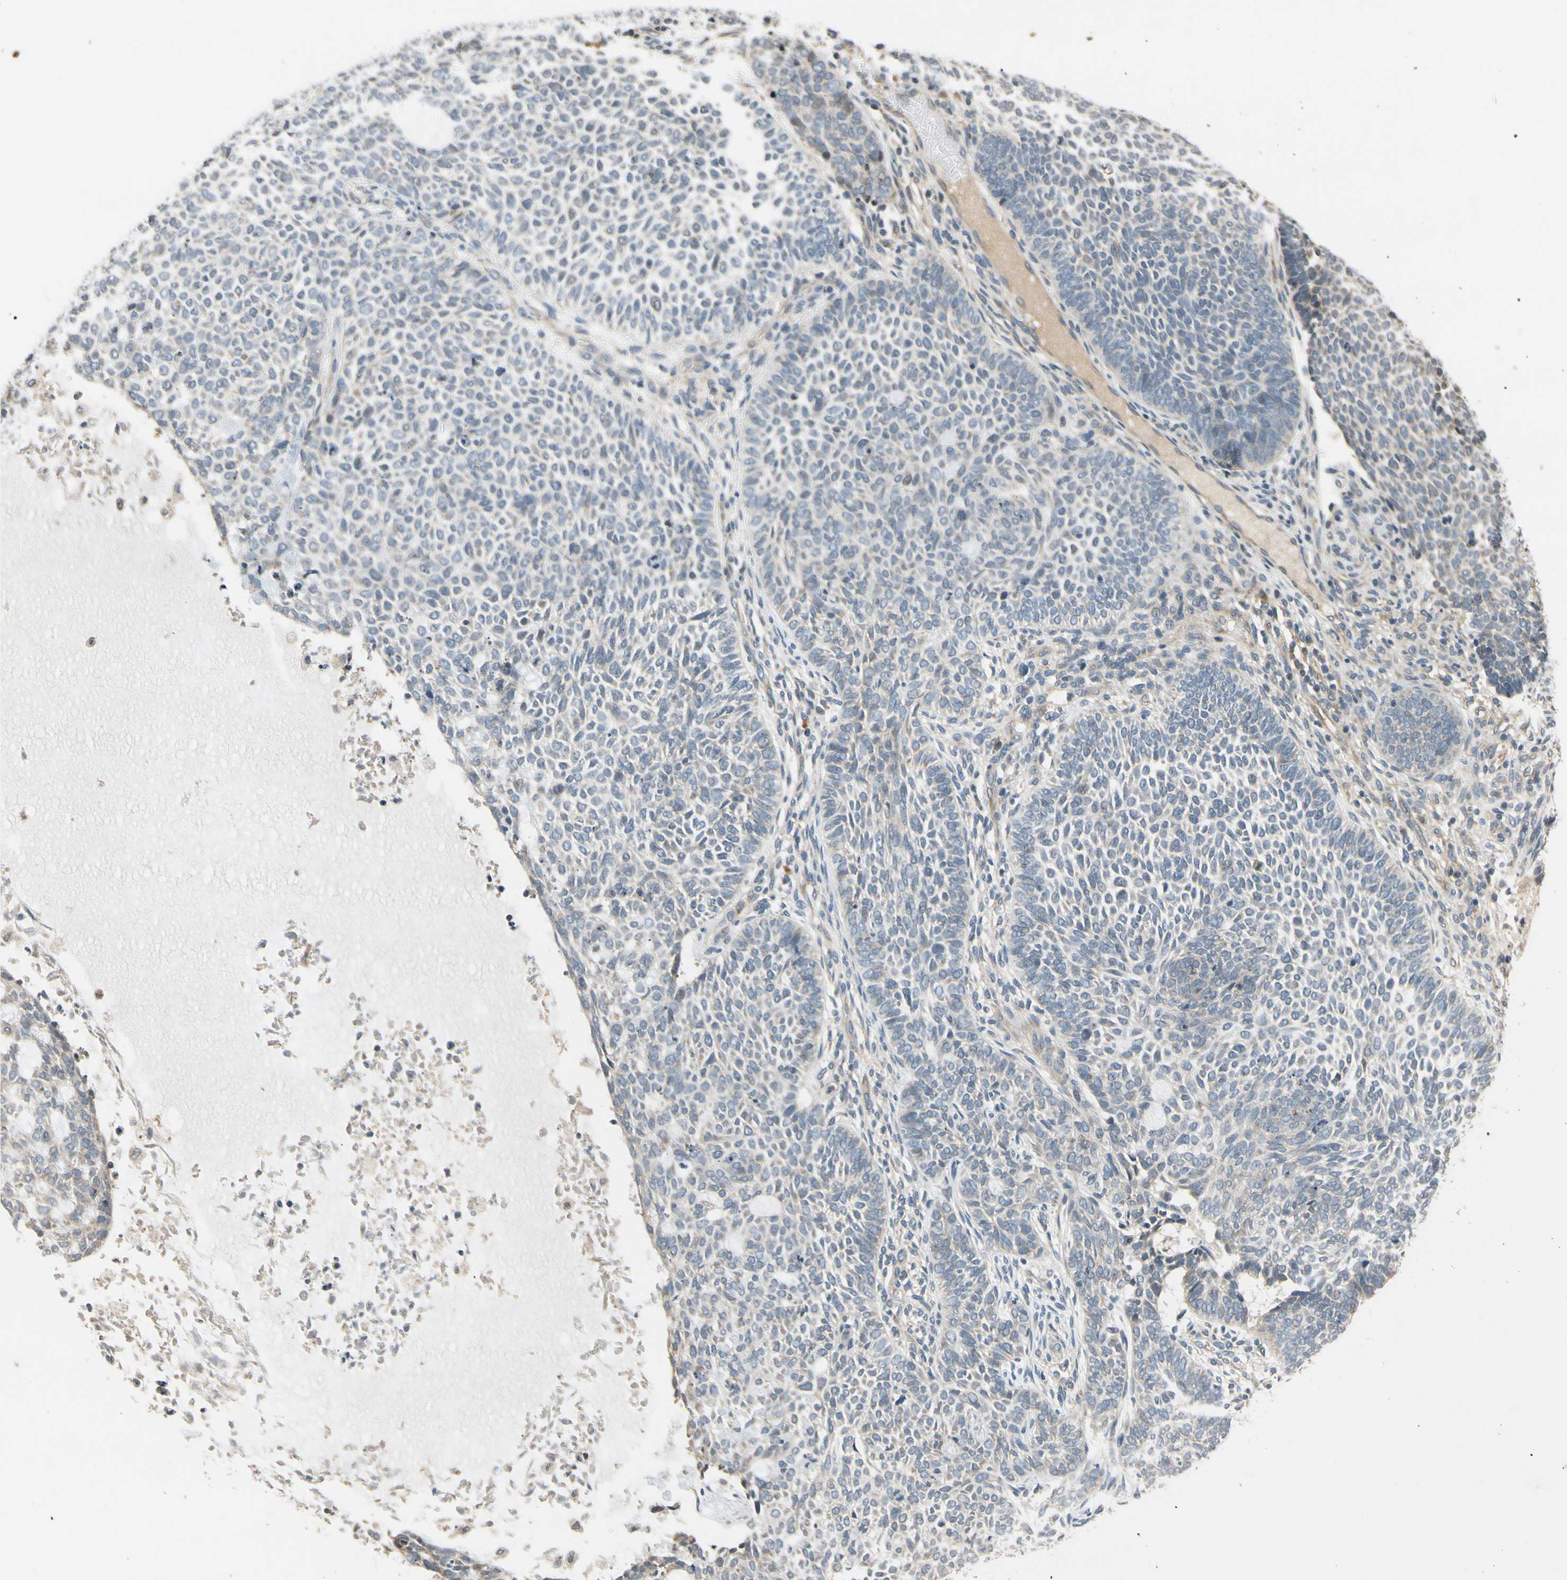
{"staining": {"intensity": "weak", "quantity": ">75%", "location": "cytoplasmic/membranous"}, "tissue": "skin cancer", "cell_type": "Tumor cells", "image_type": "cancer", "snomed": [{"axis": "morphology", "description": "Basal cell carcinoma"}, {"axis": "topography", "description": "Skin"}], "caption": "Skin basal cell carcinoma stained with a brown dye displays weak cytoplasmic/membranous positive expression in about >75% of tumor cells.", "gene": "ATP2C1", "patient": {"sex": "male", "age": 87}}